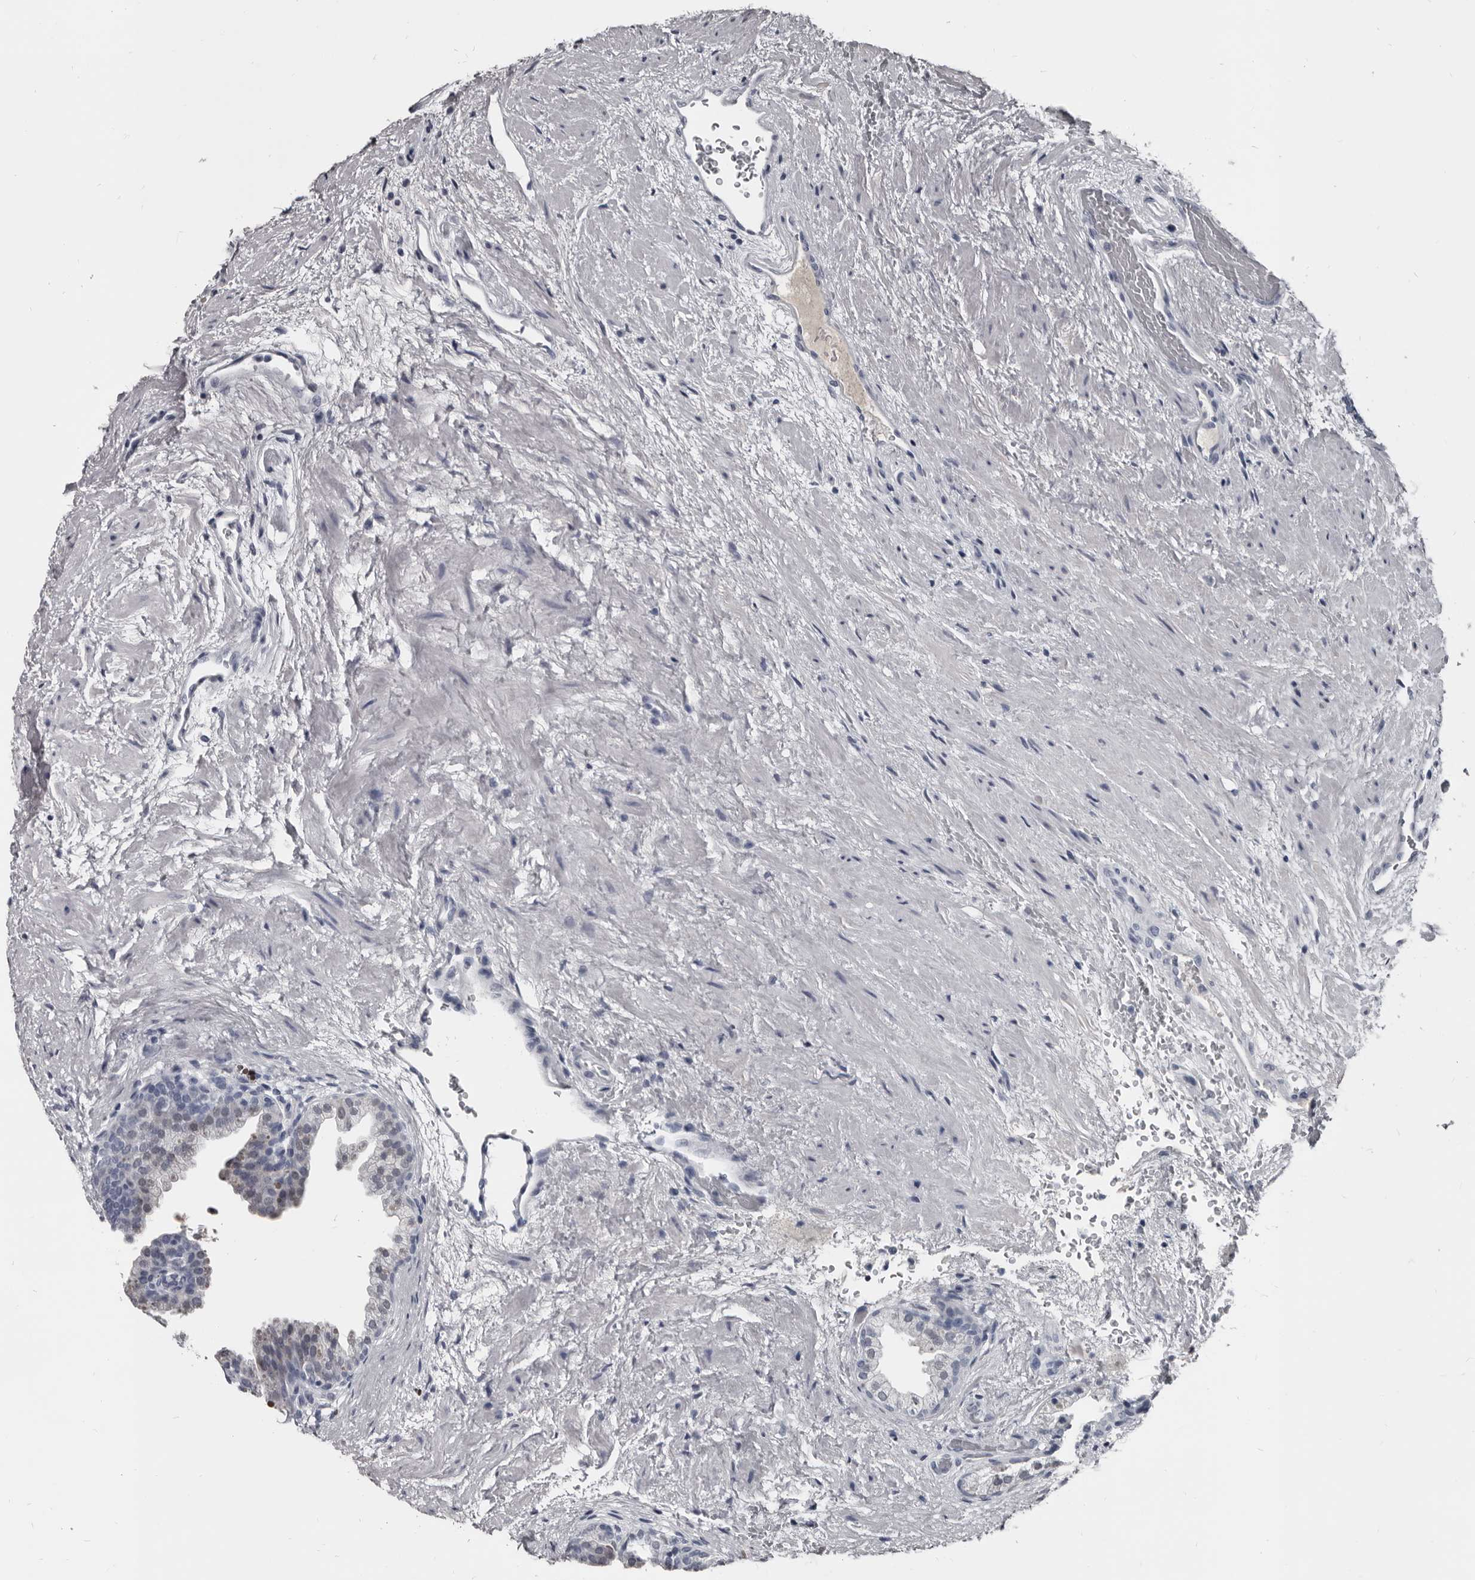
{"staining": {"intensity": "negative", "quantity": "none", "location": "none"}, "tissue": "prostate", "cell_type": "Glandular cells", "image_type": "normal", "snomed": [{"axis": "morphology", "description": "Normal tissue, NOS"}, {"axis": "topography", "description": "Prostate"}], "caption": "High power microscopy histopathology image of an IHC micrograph of unremarkable prostate, revealing no significant positivity in glandular cells.", "gene": "GREB1", "patient": {"sex": "male", "age": 48}}